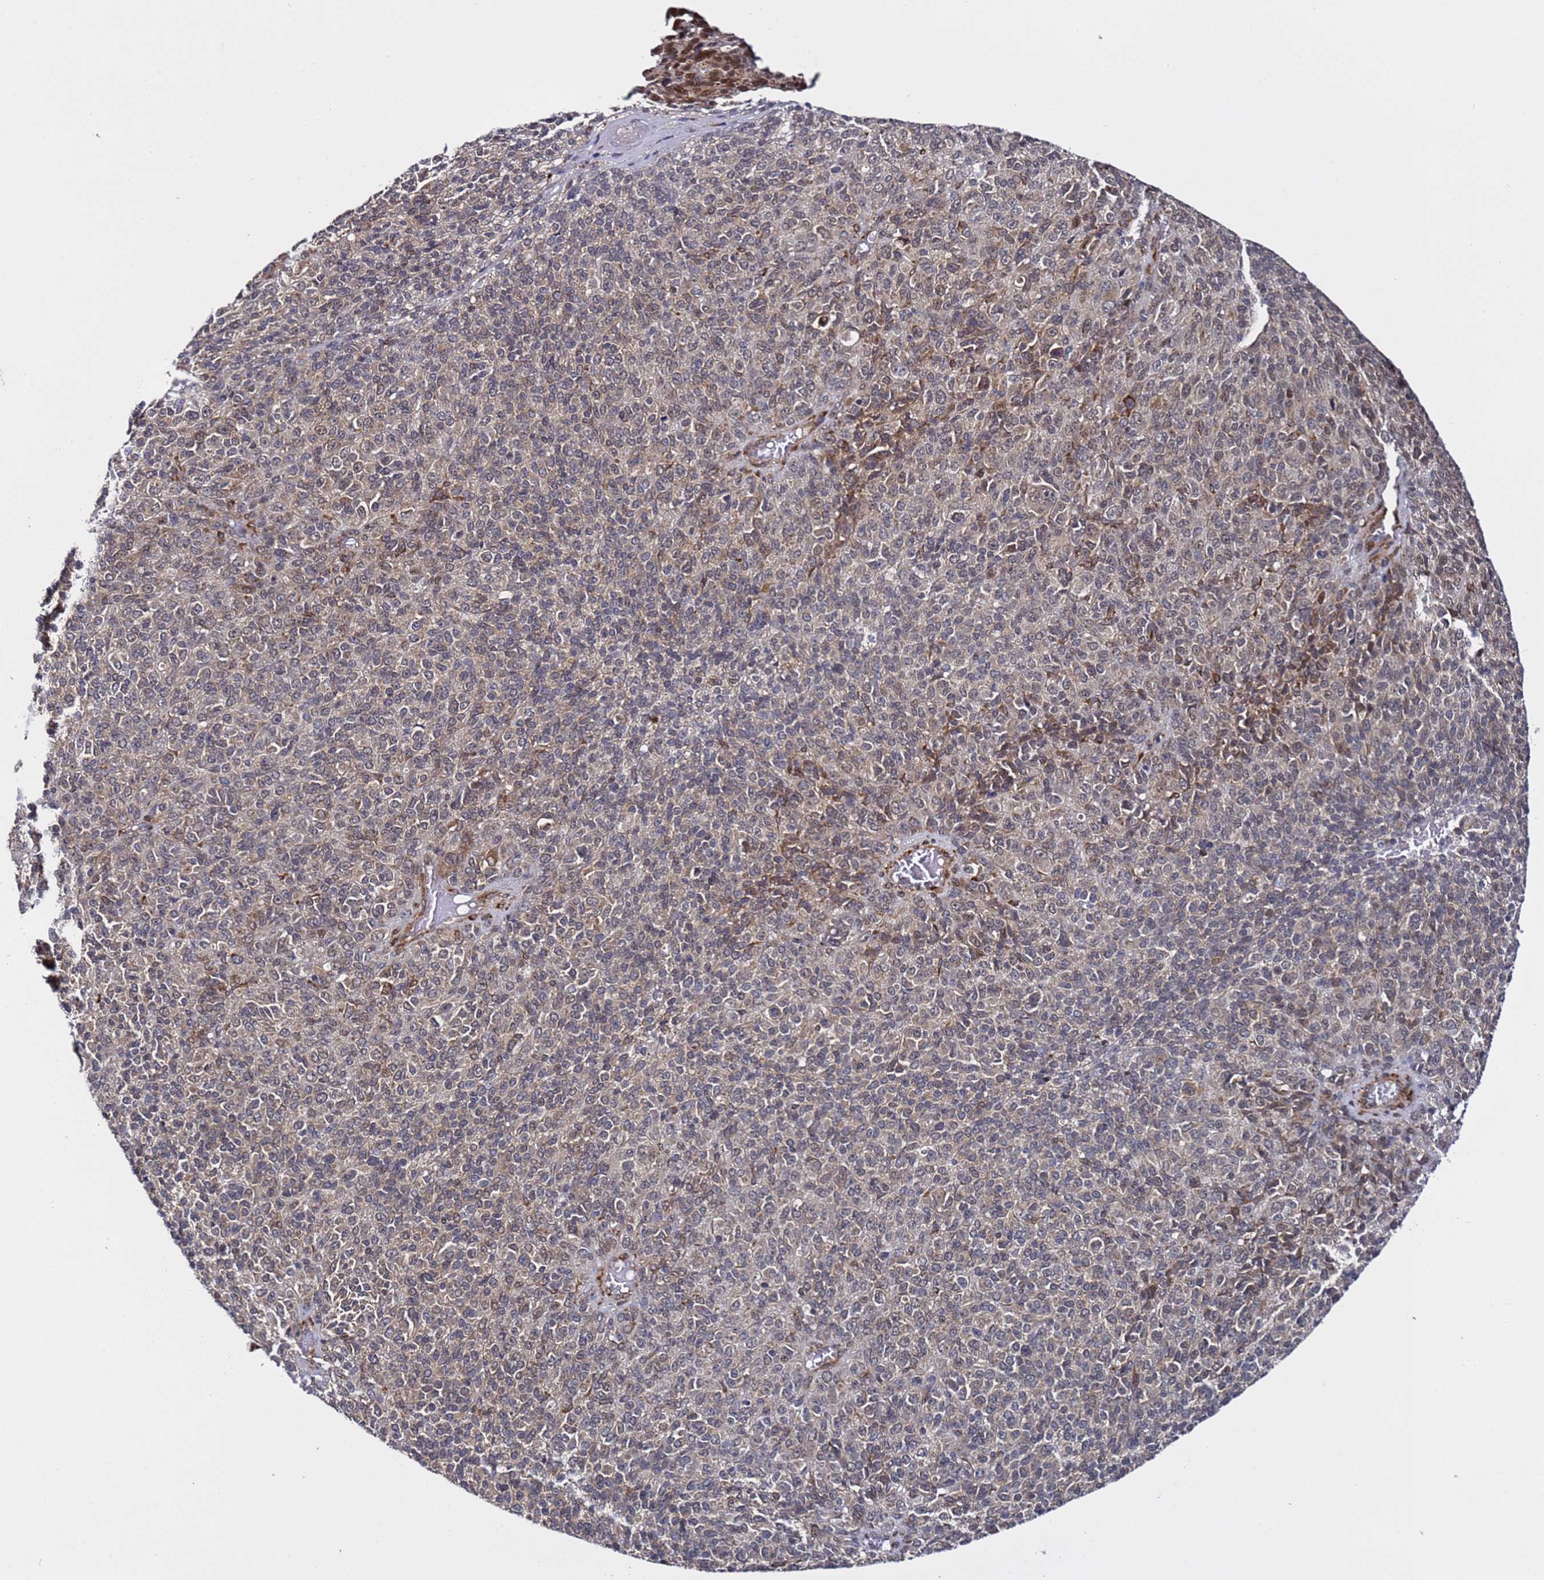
{"staining": {"intensity": "moderate", "quantity": "<25%", "location": "cytoplasmic/membranous,nuclear"}, "tissue": "melanoma", "cell_type": "Tumor cells", "image_type": "cancer", "snomed": [{"axis": "morphology", "description": "Malignant melanoma, Metastatic site"}, {"axis": "topography", "description": "Brain"}], "caption": "DAB immunohistochemical staining of melanoma demonstrates moderate cytoplasmic/membranous and nuclear protein staining in about <25% of tumor cells.", "gene": "POLR2D", "patient": {"sex": "female", "age": 56}}